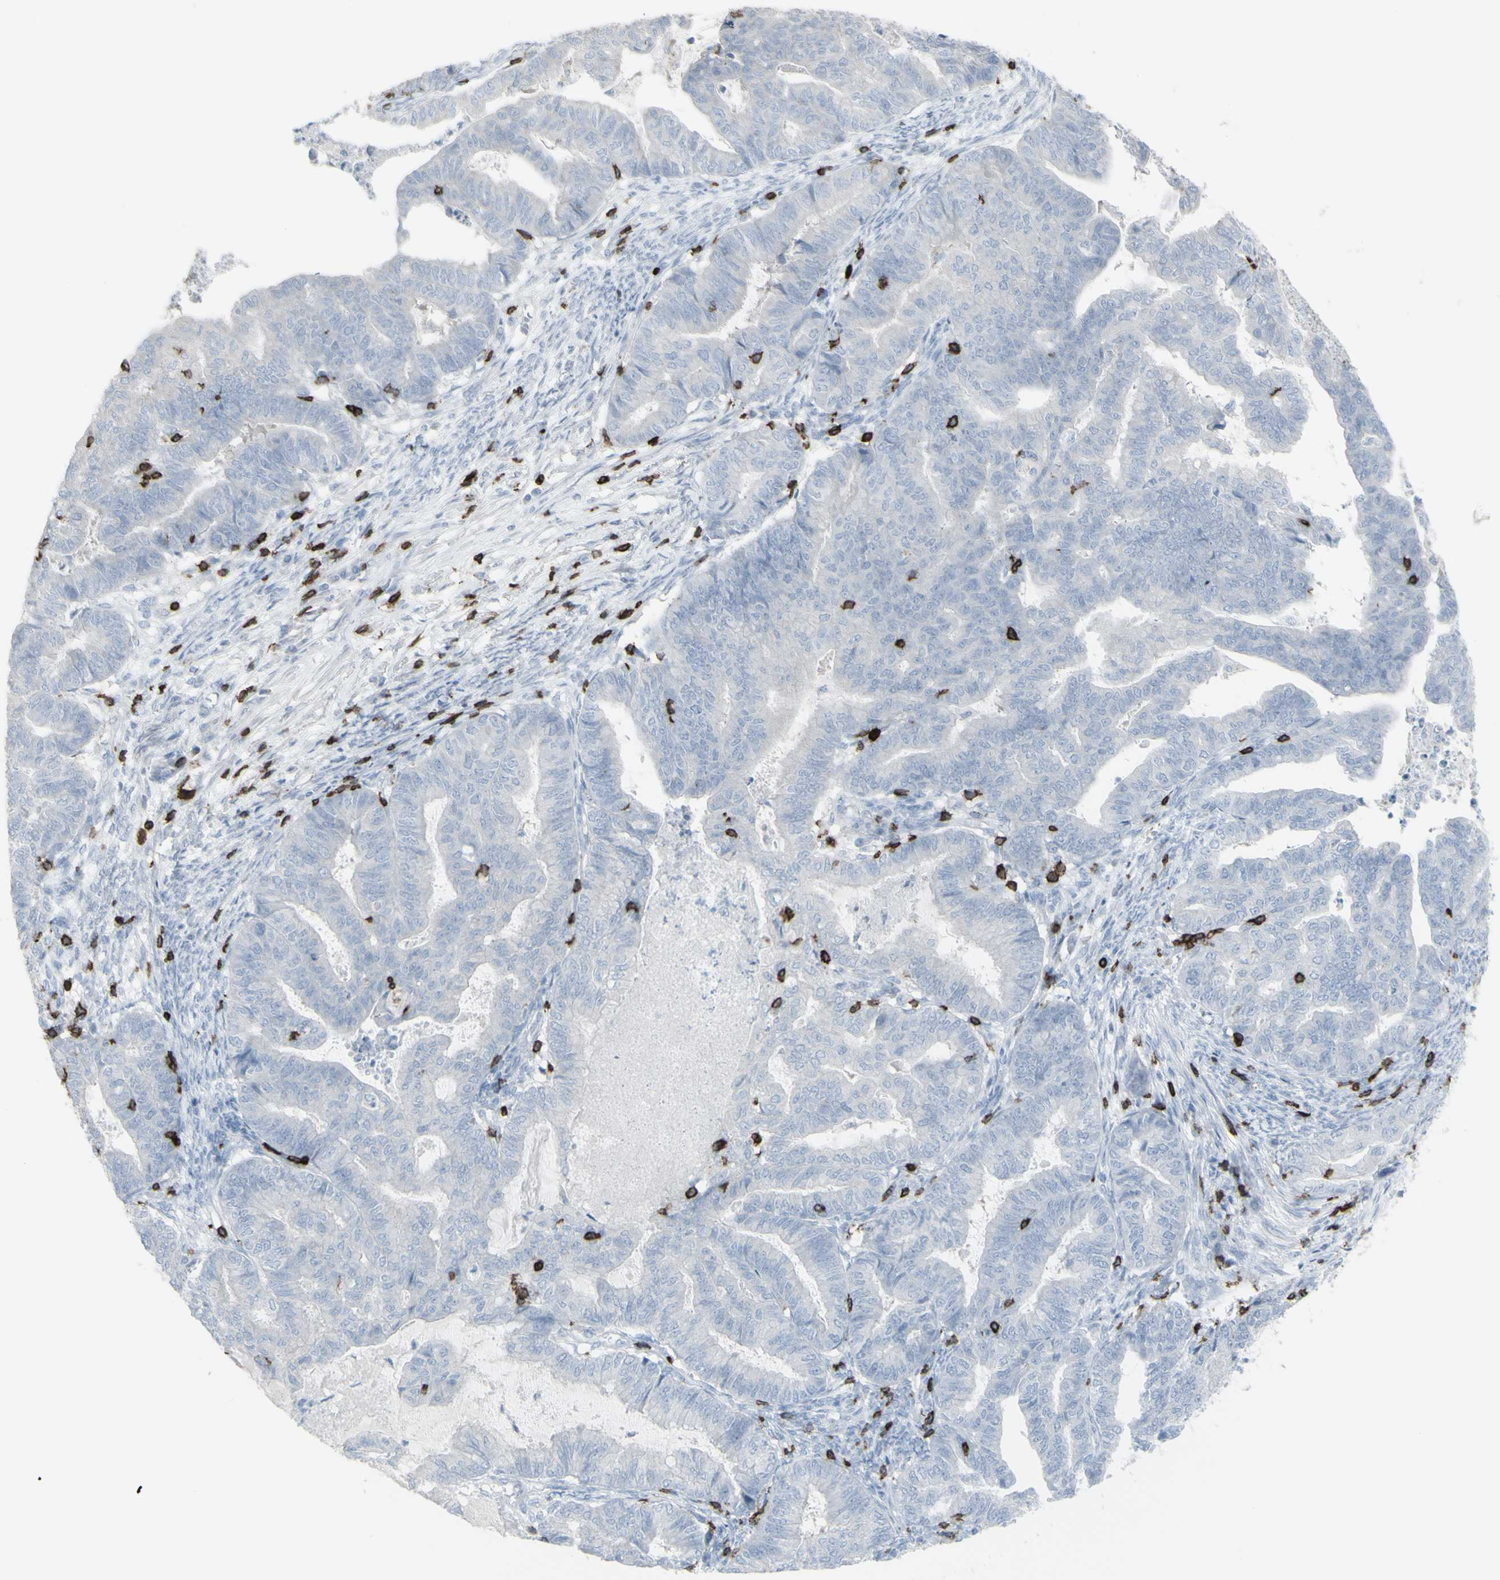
{"staining": {"intensity": "negative", "quantity": "none", "location": "none"}, "tissue": "endometrial cancer", "cell_type": "Tumor cells", "image_type": "cancer", "snomed": [{"axis": "morphology", "description": "Adenocarcinoma, NOS"}, {"axis": "topography", "description": "Endometrium"}], "caption": "An image of endometrial cancer (adenocarcinoma) stained for a protein demonstrates no brown staining in tumor cells.", "gene": "CD247", "patient": {"sex": "female", "age": 79}}